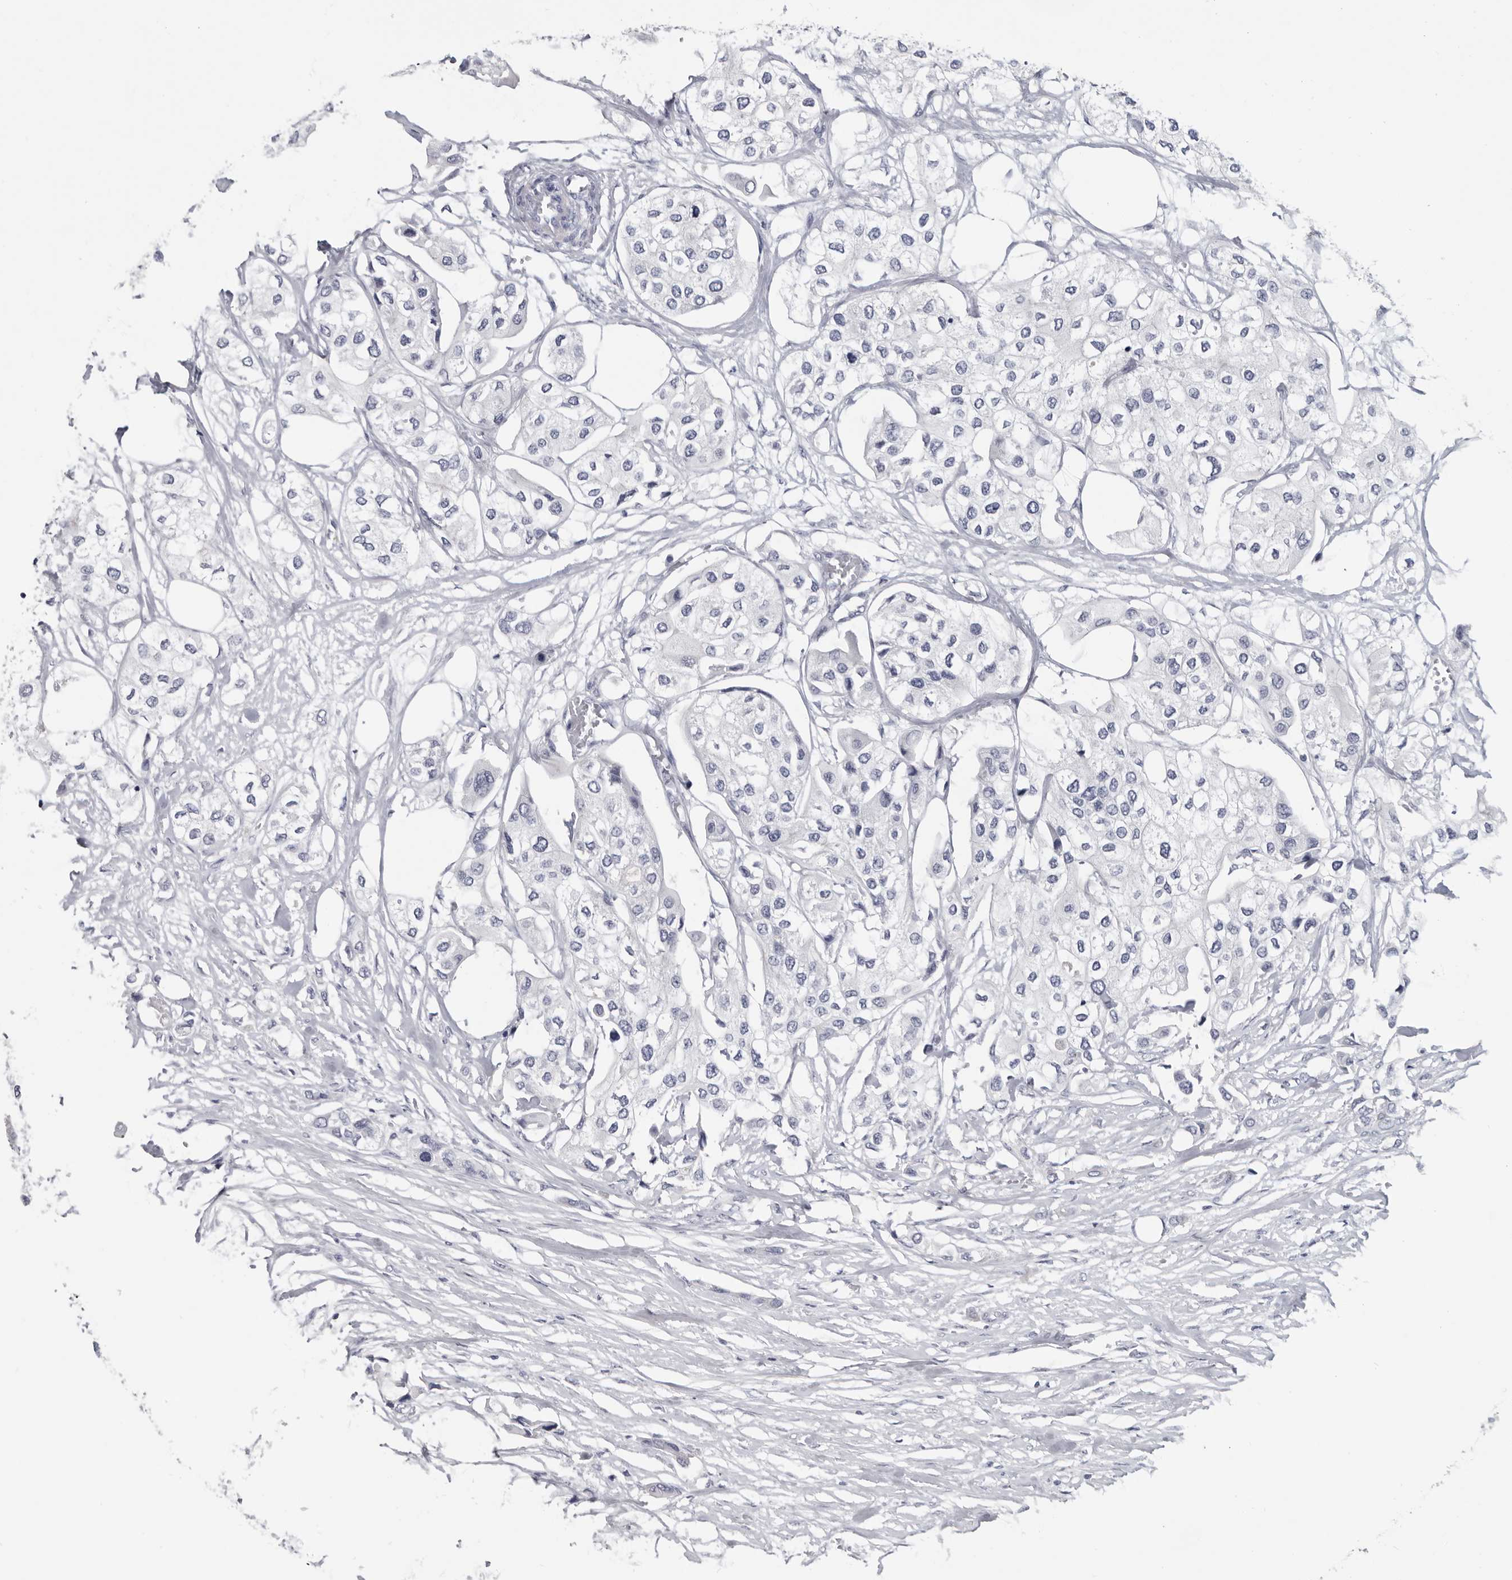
{"staining": {"intensity": "negative", "quantity": "none", "location": "none"}, "tissue": "urothelial cancer", "cell_type": "Tumor cells", "image_type": "cancer", "snomed": [{"axis": "morphology", "description": "Urothelial carcinoma, High grade"}, {"axis": "topography", "description": "Urinary bladder"}], "caption": "DAB (3,3'-diaminobenzidine) immunohistochemical staining of urothelial carcinoma (high-grade) demonstrates no significant expression in tumor cells.", "gene": "WRAP73", "patient": {"sex": "male", "age": 64}}